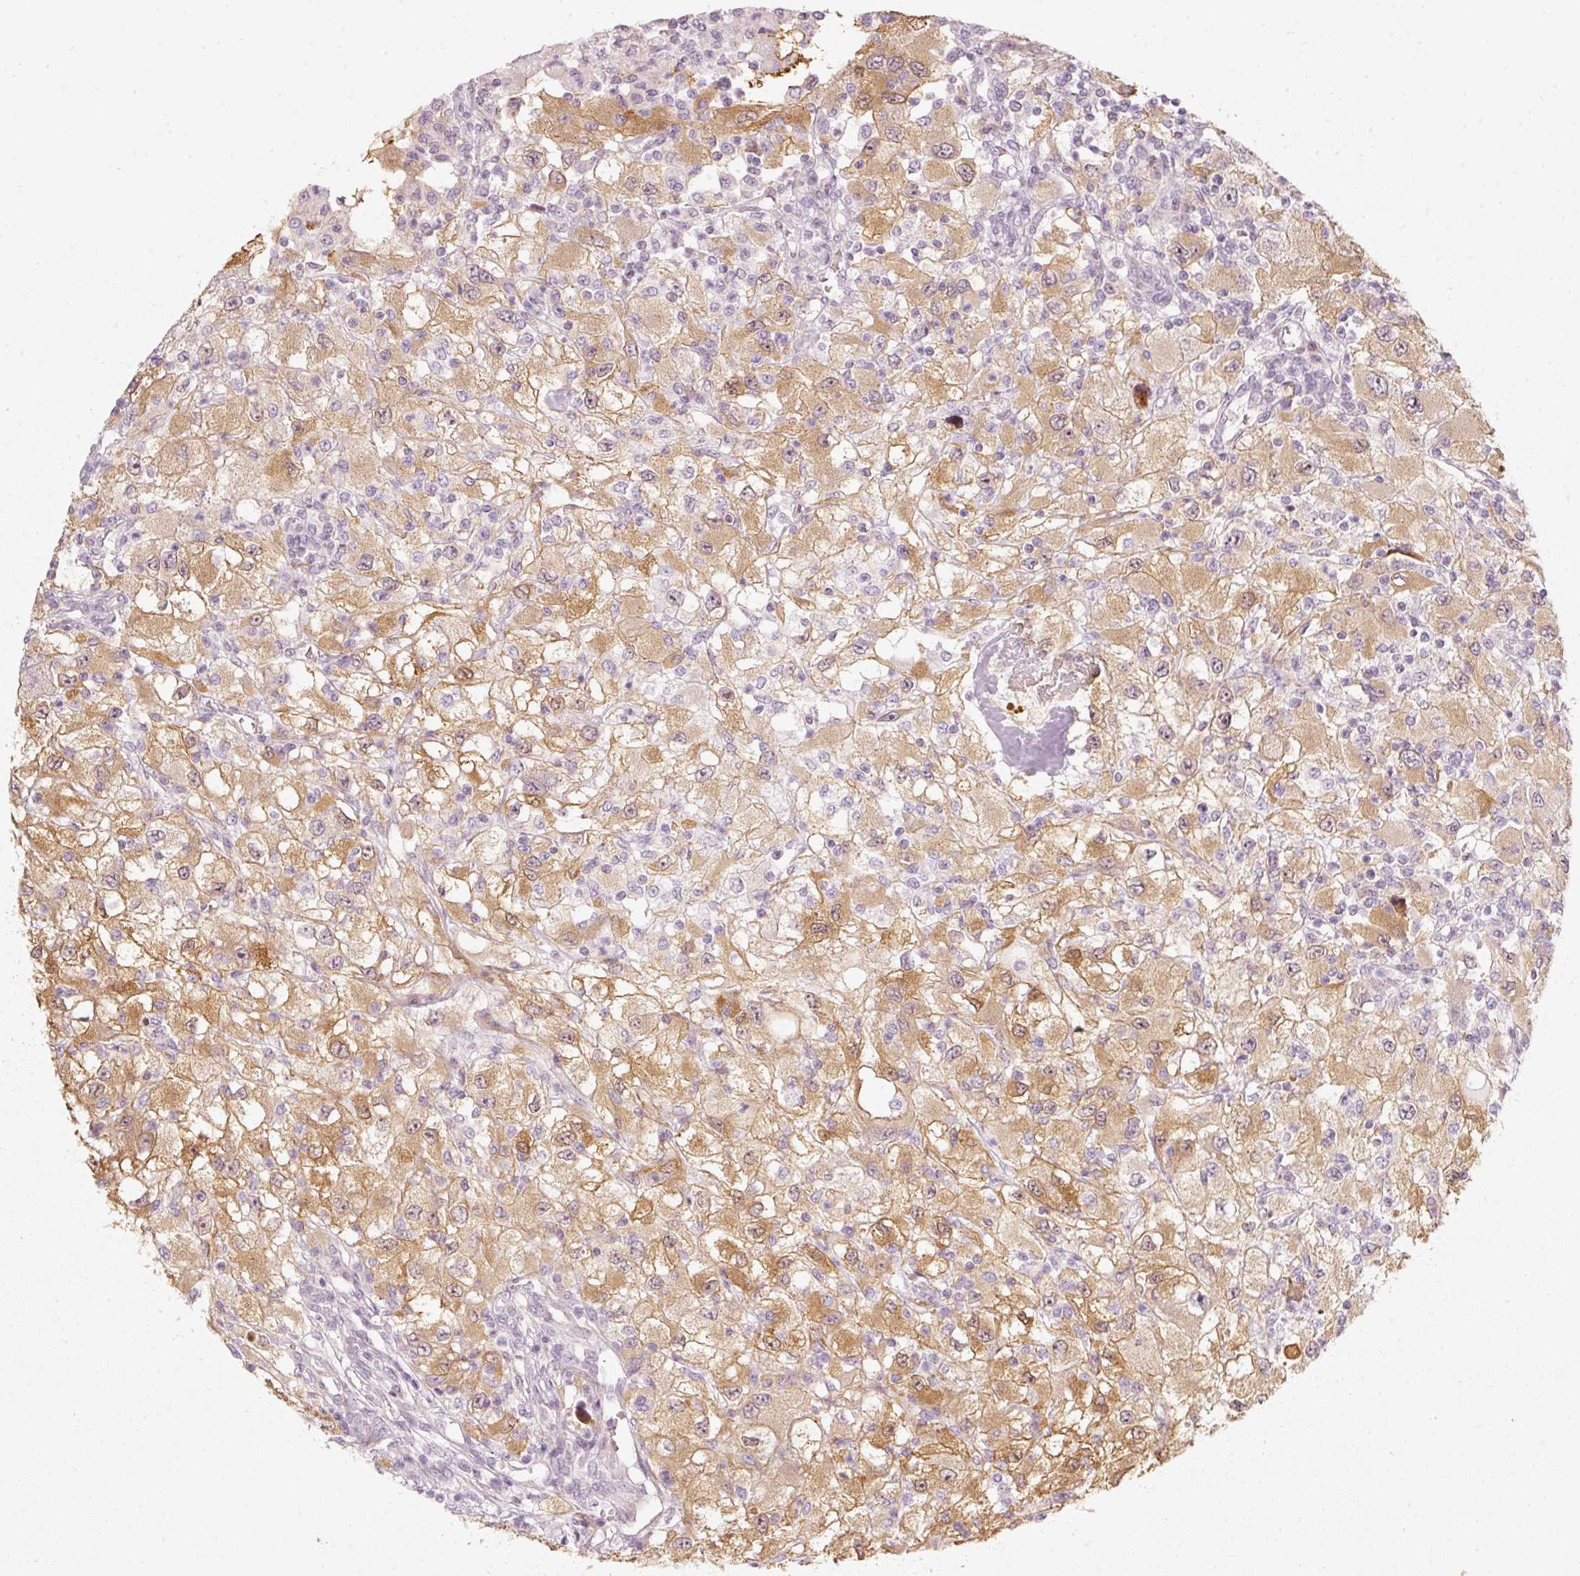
{"staining": {"intensity": "moderate", "quantity": ">75%", "location": "cytoplasmic/membranous"}, "tissue": "renal cancer", "cell_type": "Tumor cells", "image_type": "cancer", "snomed": [{"axis": "morphology", "description": "Adenocarcinoma, NOS"}, {"axis": "topography", "description": "Kidney"}], "caption": "Moderate cytoplasmic/membranous protein expression is appreciated in about >75% of tumor cells in adenocarcinoma (renal).", "gene": "SLC20A1", "patient": {"sex": "female", "age": 67}}